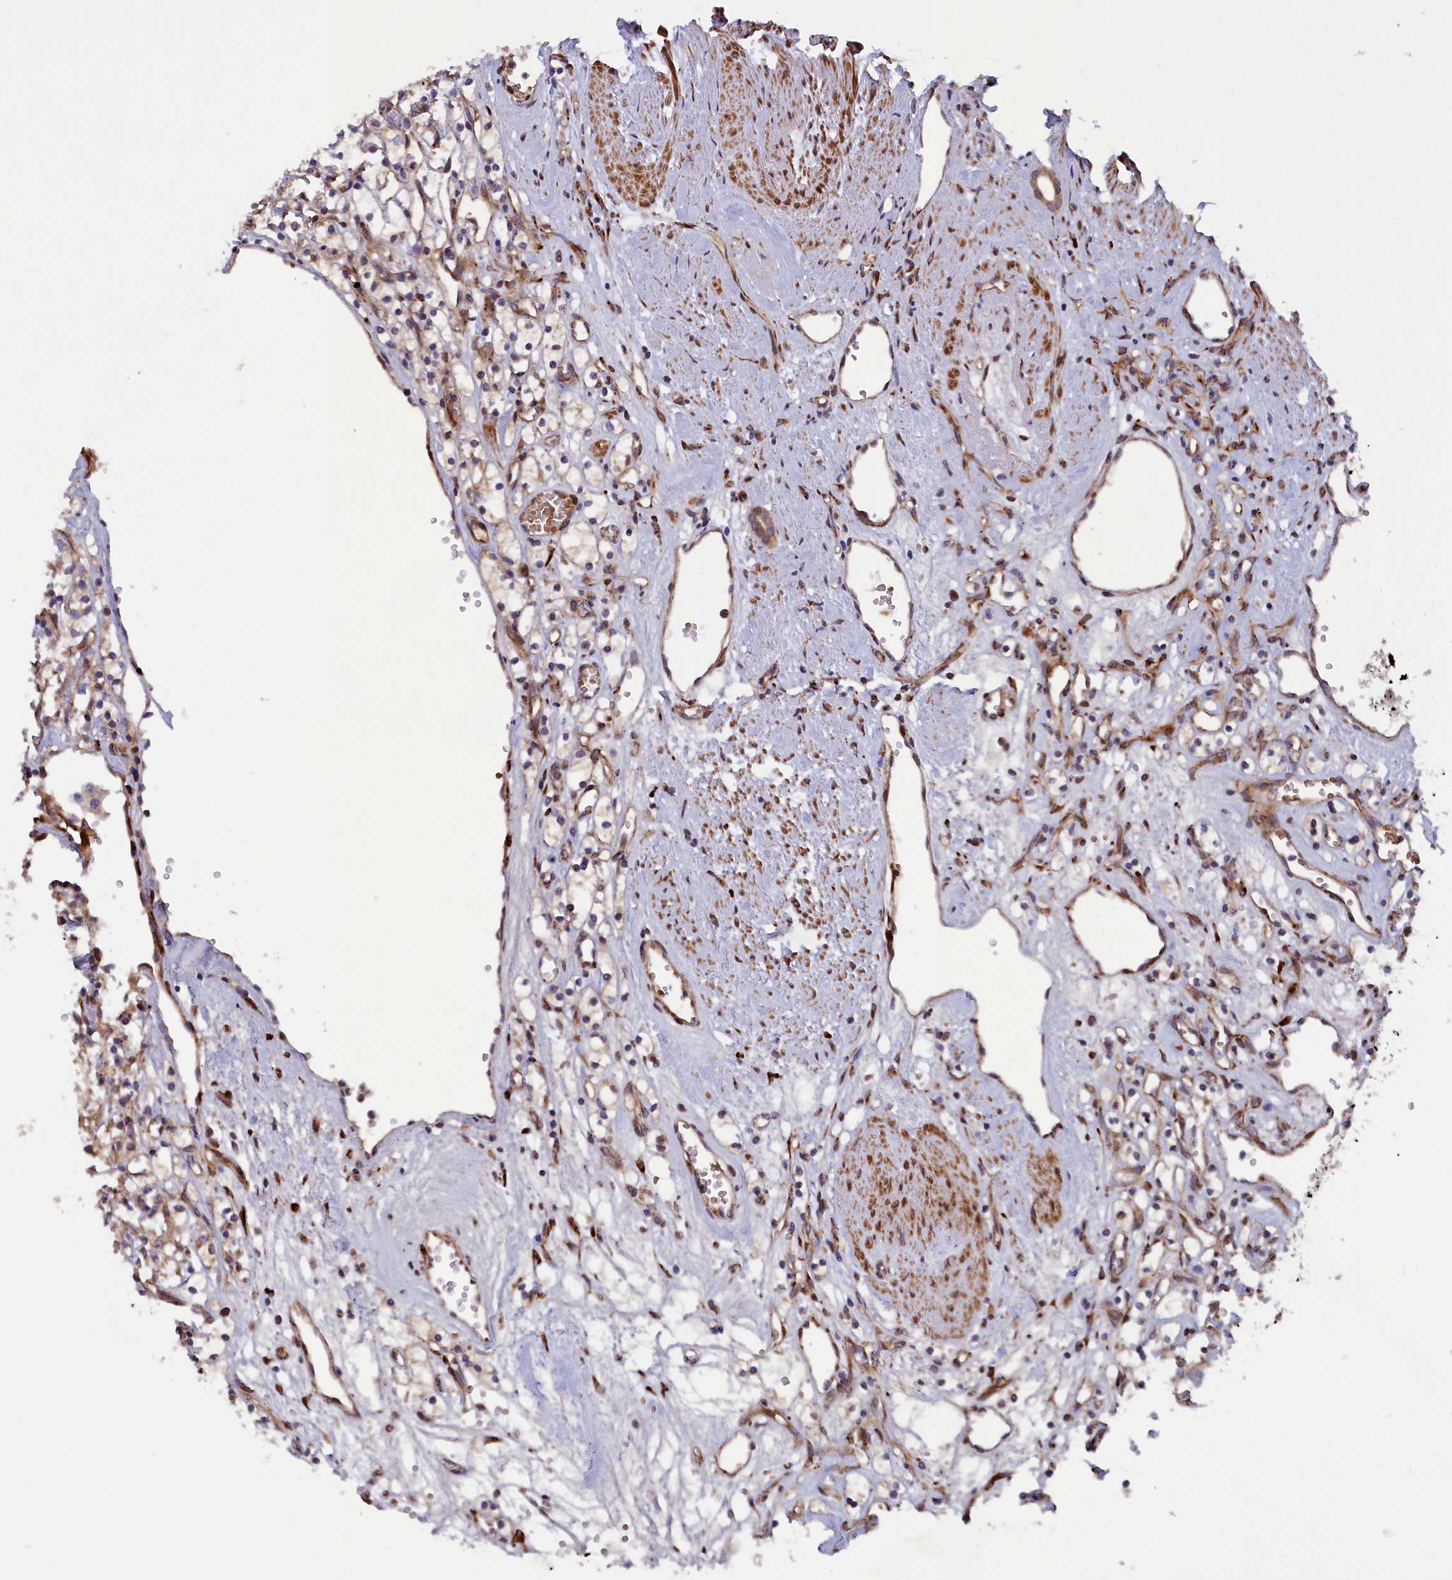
{"staining": {"intensity": "weak", "quantity": ">75%", "location": "cytoplasmic/membranous"}, "tissue": "renal cancer", "cell_type": "Tumor cells", "image_type": "cancer", "snomed": [{"axis": "morphology", "description": "Adenocarcinoma, NOS"}, {"axis": "topography", "description": "Kidney"}], "caption": "Renal cancer (adenocarcinoma) stained with DAB (3,3'-diaminobenzidine) immunohistochemistry (IHC) exhibits low levels of weak cytoplasmic/membranous staining in approximately >75% of tumor cells. The staining was performed using DAB to visualize the protein expression in brown, while the nuclei were stained in blue with hematoxylin (Magnification: 20x).", "gene": "ARRDC4", "patient": {"sex": "female", "age": 59}}